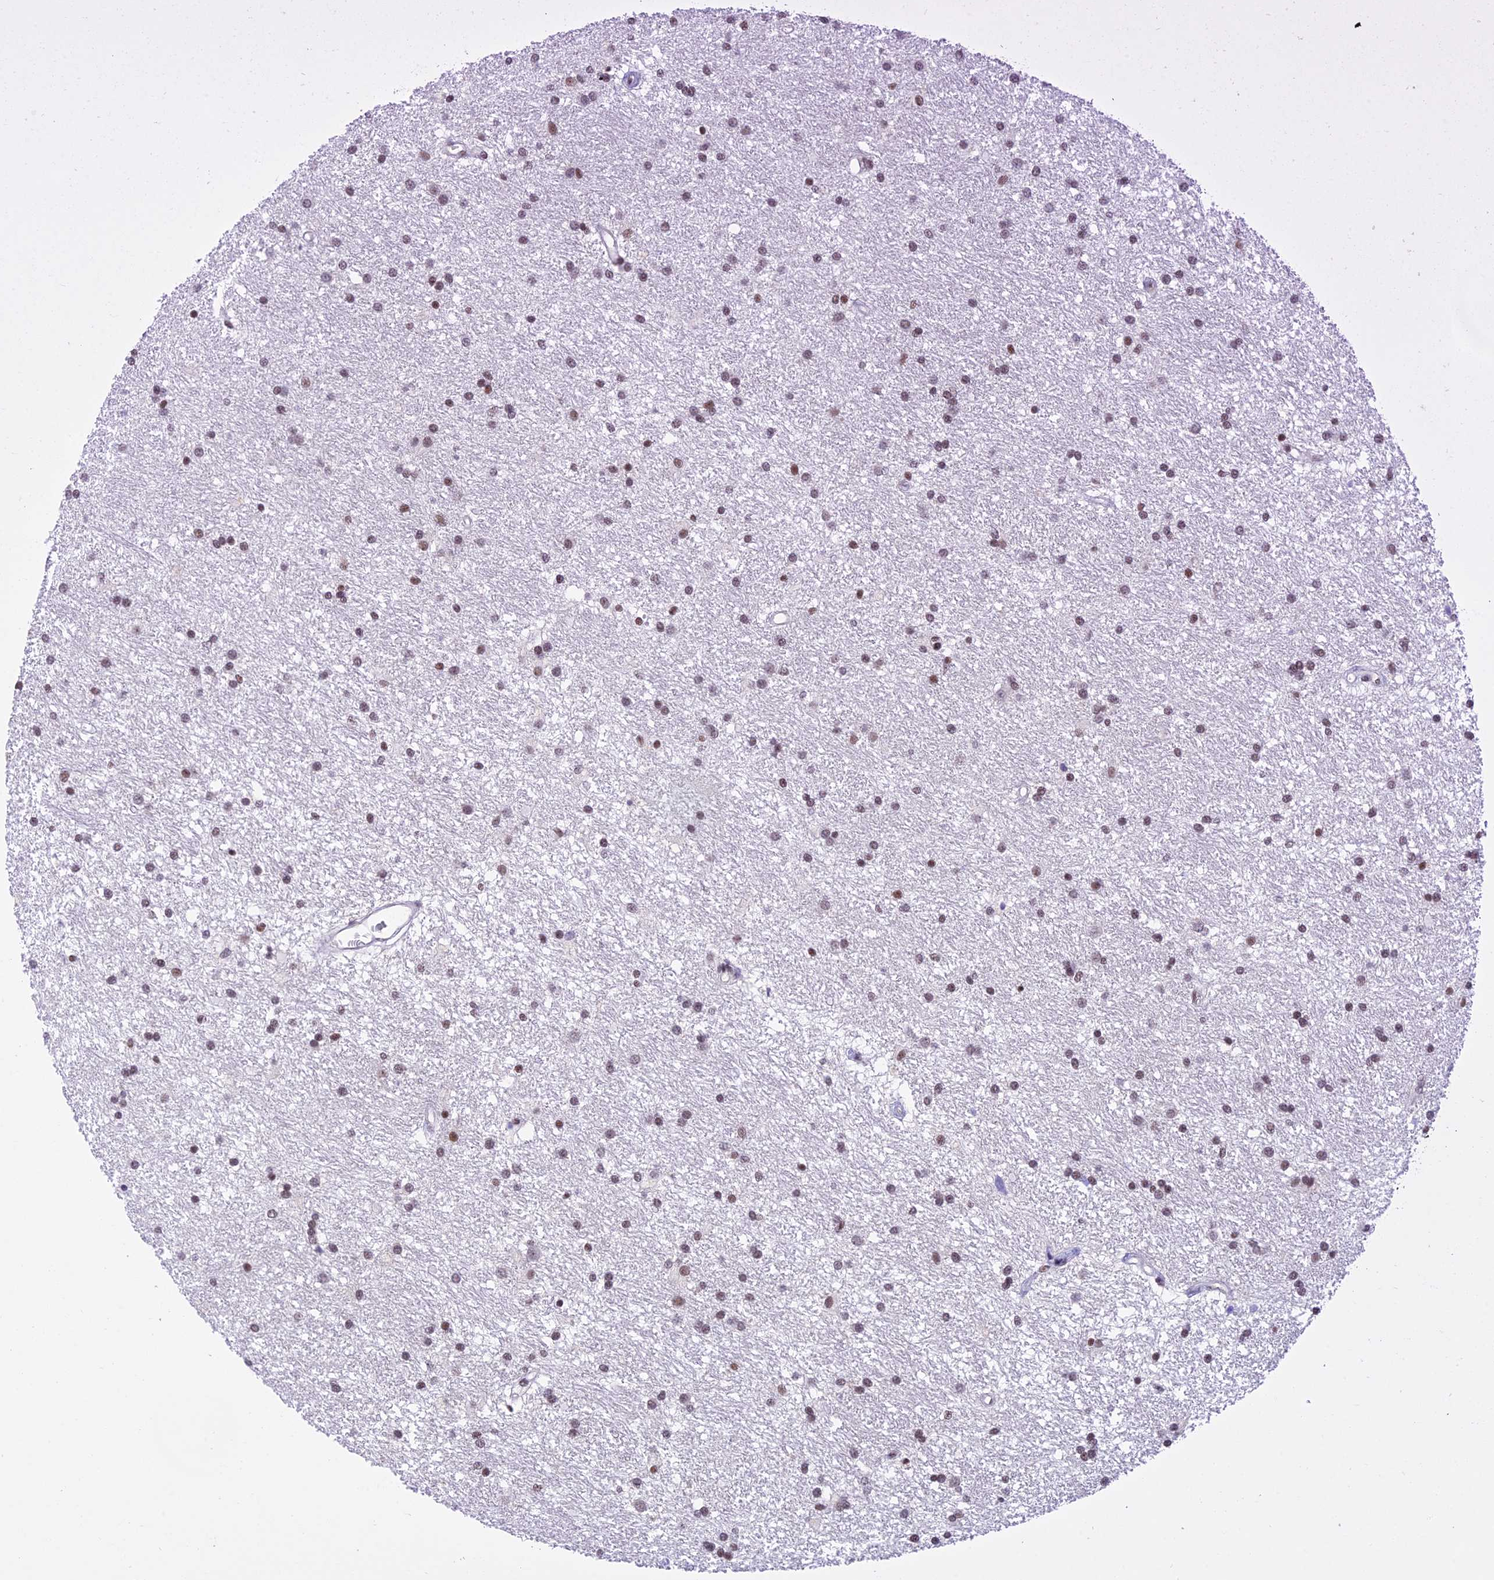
{"staining": {"intensity": "moderate", "quantity": "25%-75%", "location": "nuclear"}, "tissue": "glioma", "cell_type": "Tumor cells", "image_type": "cancer", "snomed": [{"axis": "morphology", "description": "Glioma, malignant, High grade"}, {"axis": "topography", "description": "Brain"}], "caption": "Protein expression by IHC reveals moderate nuclear positivity in about 25%-75% of tumor cells in glioma.", "gene": "THAP11", "patient": {"sex": "male", "age": 77}}